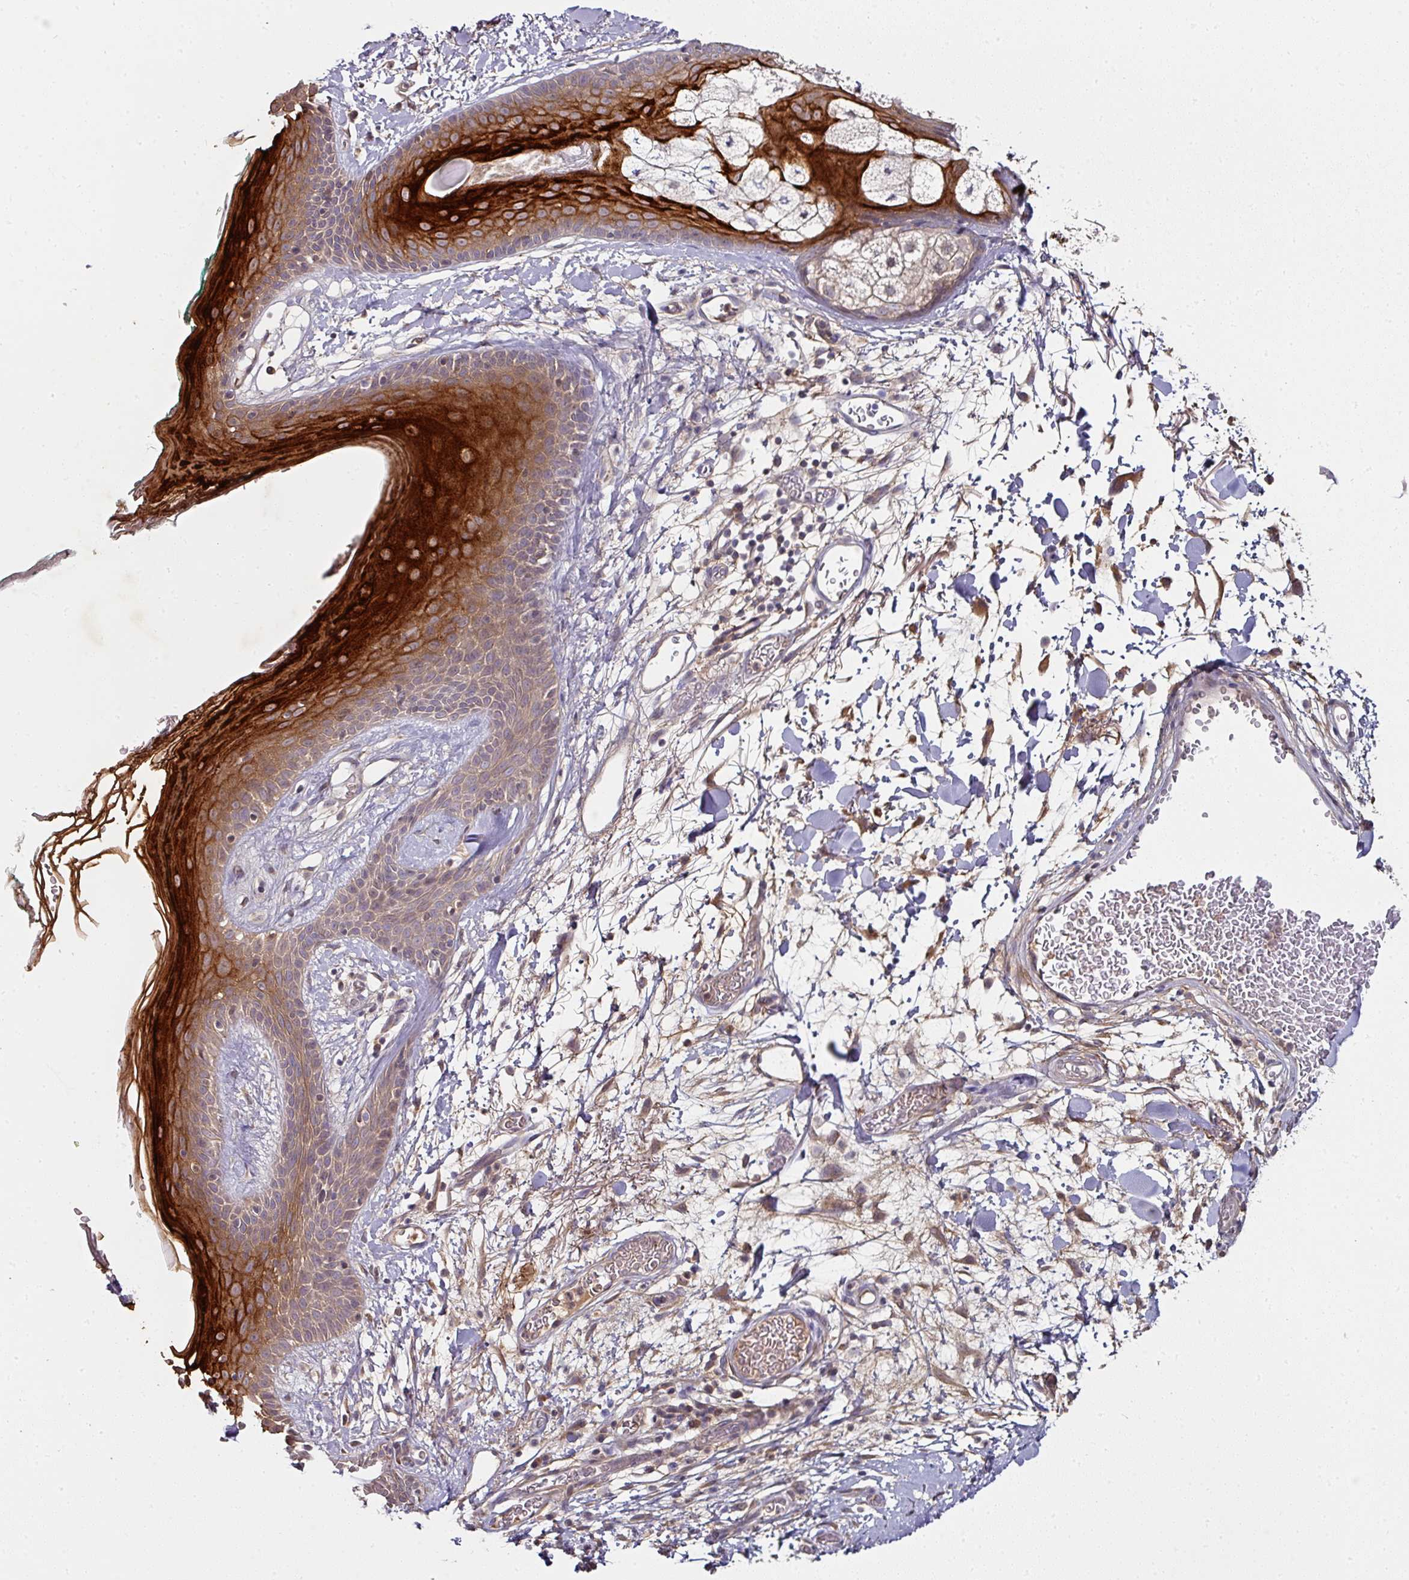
{"staining": {"intensity": "weak", "quantity": ">75%", "location": "cytoplasmic/membranous"}, "tissue": "skin", "cell_type": "Fibroblasts", "image_type": "normal", "snomed": [{"axis": "morphology", "description": "Normal tissue, NOS"}, {"axis": "topography", "description": "Skin"}], "caption": "The immunohistochemical stain labels weak cytoplasmic/membranous positivity in fibroblasts of unremarkable skin.", "gene": "CTDSP2", "patient": {"sex": "male", "age": 79}}